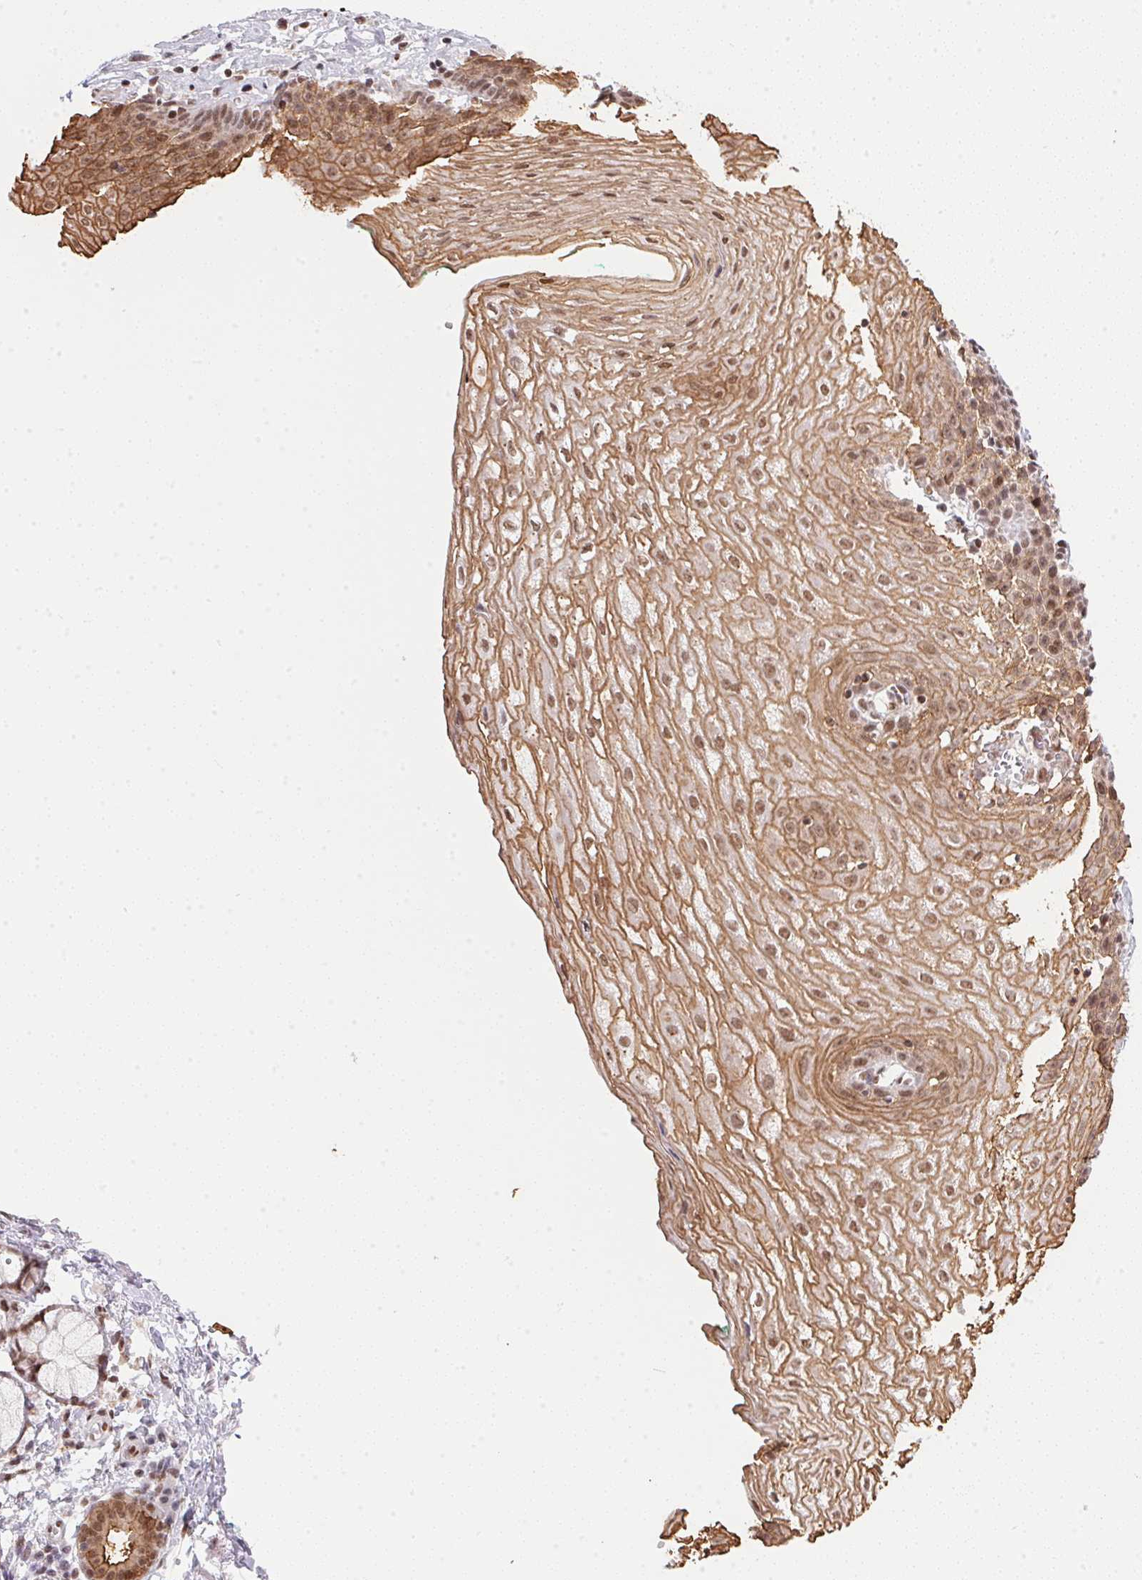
{"staining": {"intensity": "moderate", "quantity": ">75%", "location": "cytoplasmic/membranous,nuclear"}, "tissue": "esophagus", "cell_type": "Squamous epithelial cells", "image_type": "normal", "snomed": [{"axis": "morphology", "description": "Normal tissue, NOS"}, {"axis": "topography", "description": "Esophagus"}], "caption": "Immunohistochemistry staining of unremarkable esophagus, which reveals medium levels of moderate cytoplasmic/membranous,nuclear staining in approximately >75% of squamous epithelial cells indicating moderate cytoplasmic/membranous,nuclear protein staining. The staining was performed using DAB (brown) for protein detection and nuclei were counterstained in hematoxylin (blue).", "gene": "NFE2L1", "patient": {"sex": "female", "age": 81}}